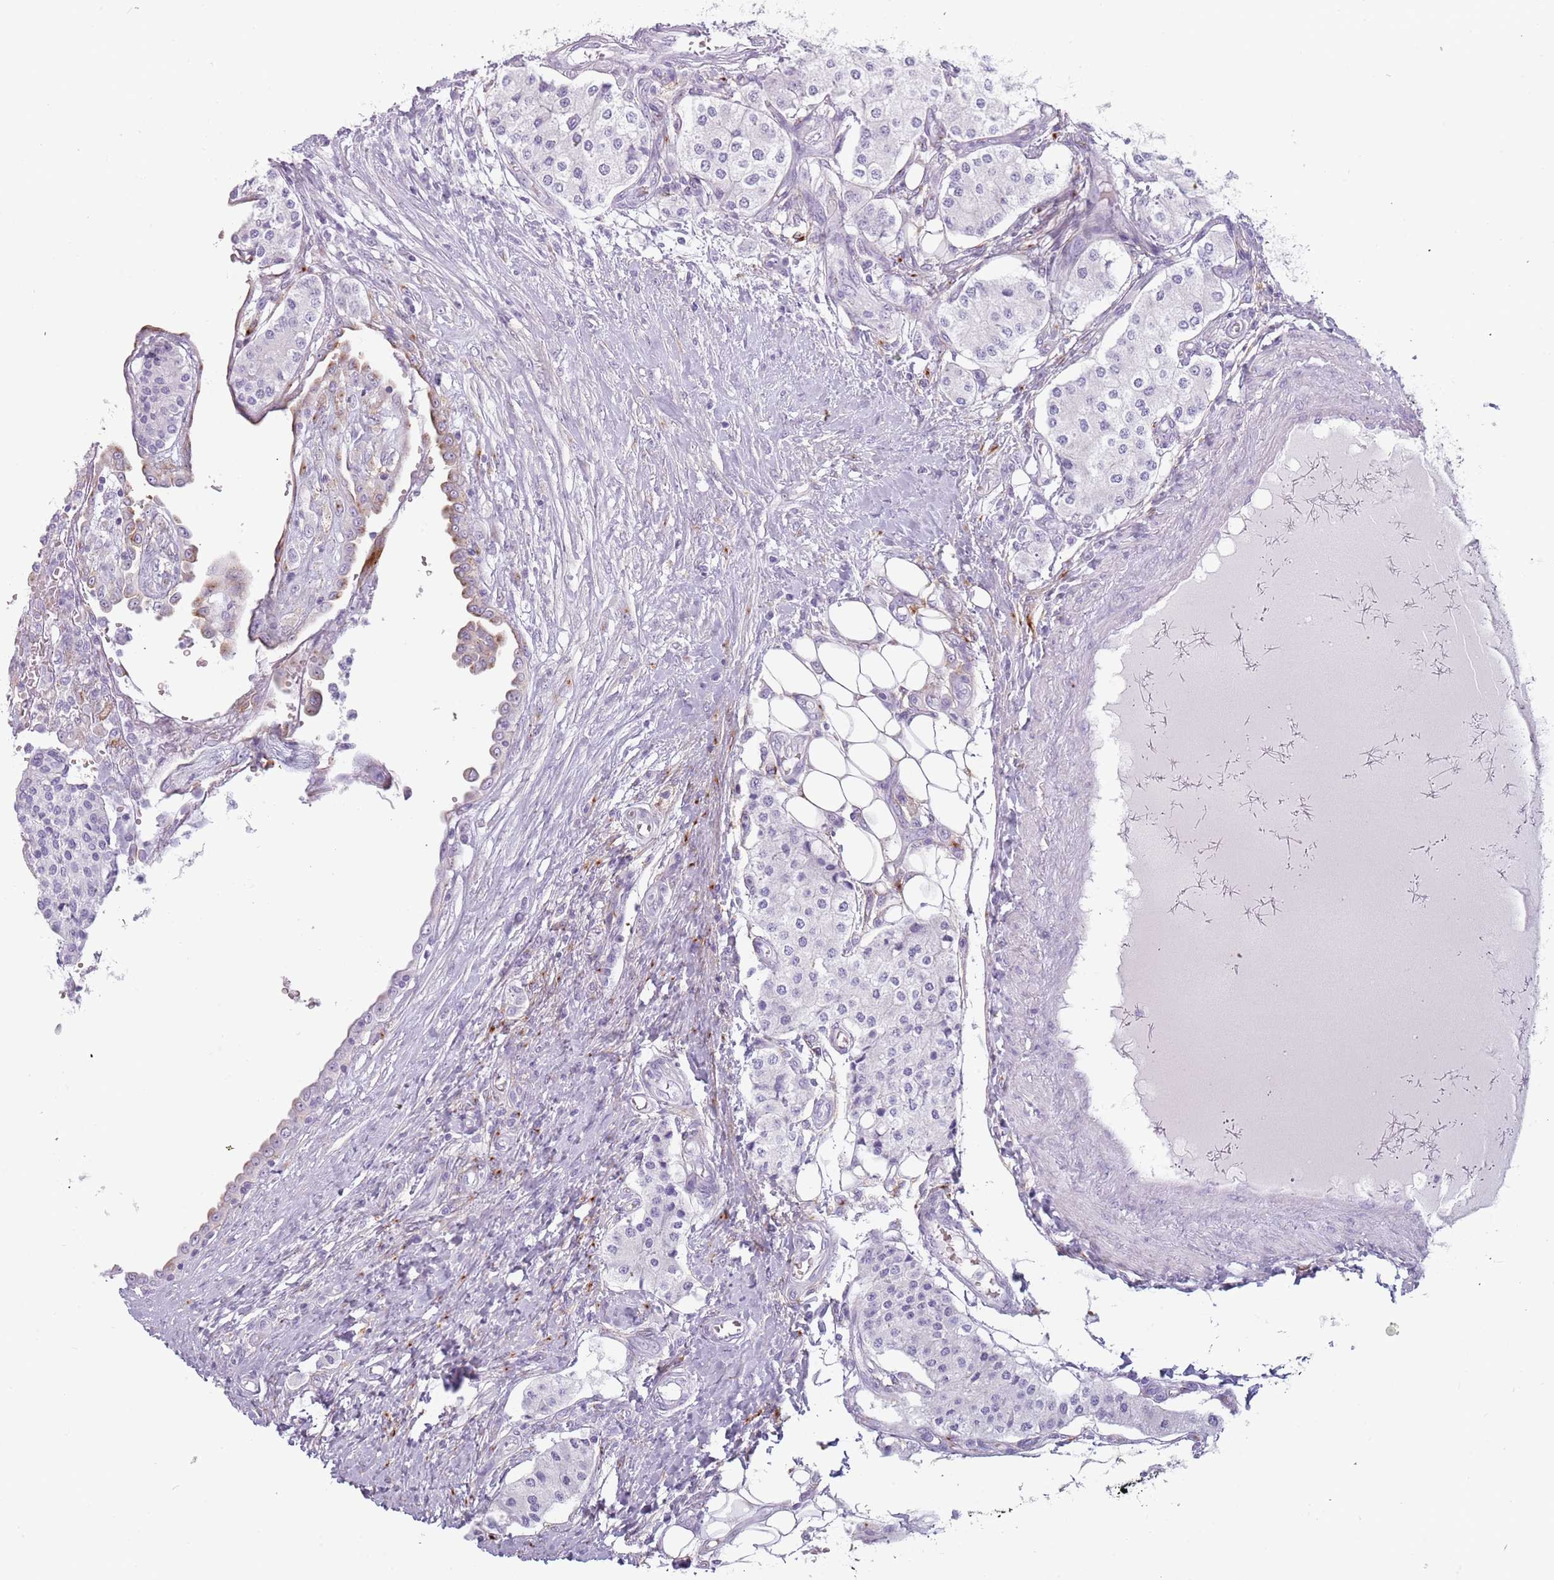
{"staining": {"intensity": "negative", "quantity": "none", "location": "none"}, "tissue": "carcinoid", "cell_type": "Tumor cells", "image_type": "cancer", "snomed": [{"axis": "morphology", "description": "Carcinoid, malignant, NOS"}, {"axis": "topography", "description": "Colon"}], "caption": "Tumor cells are negative for brown protein staining in malignant carcinoid.", "gene": "COLEC12", "patient": {"sex": "female", "age": 52}}